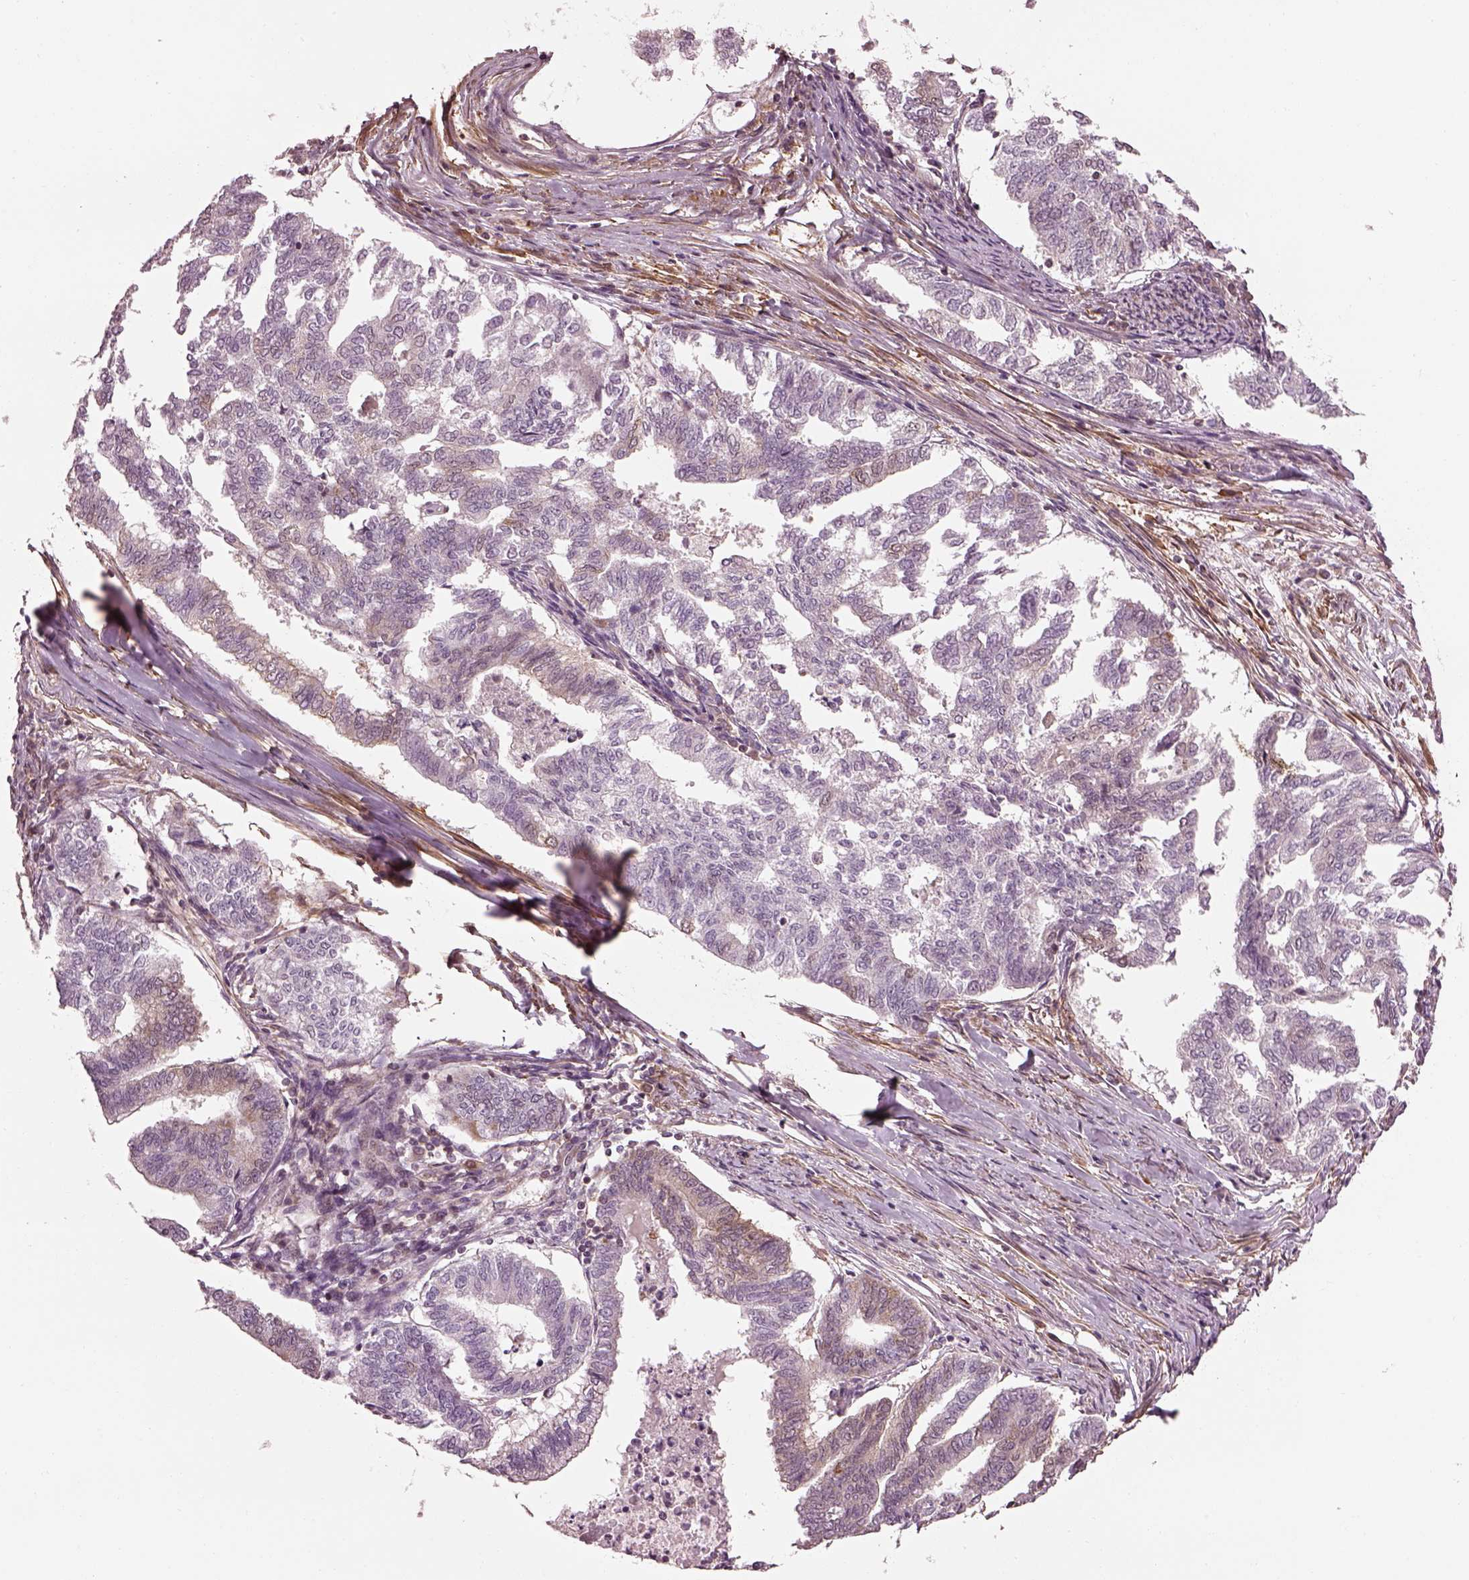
{"staining": {"intensity": "weak", "quantity": "<25%", "location": "cytoplasmic/membranous"}, "tissue": "endometrial cancer", "cell_type": "Tumor cells", "image_type": "cancer", "snomed": [{"axis": "morphology", "description": "Adenocarcinoma, NOS"}, {"axis": "topography", "description": "Endometrium"}], "caption": "The histopathology image shows no significant positivity in tumor cells of endometrial cancer.", "gene": "LSM14A", "patient": {"sex": "female", "age": 79}}